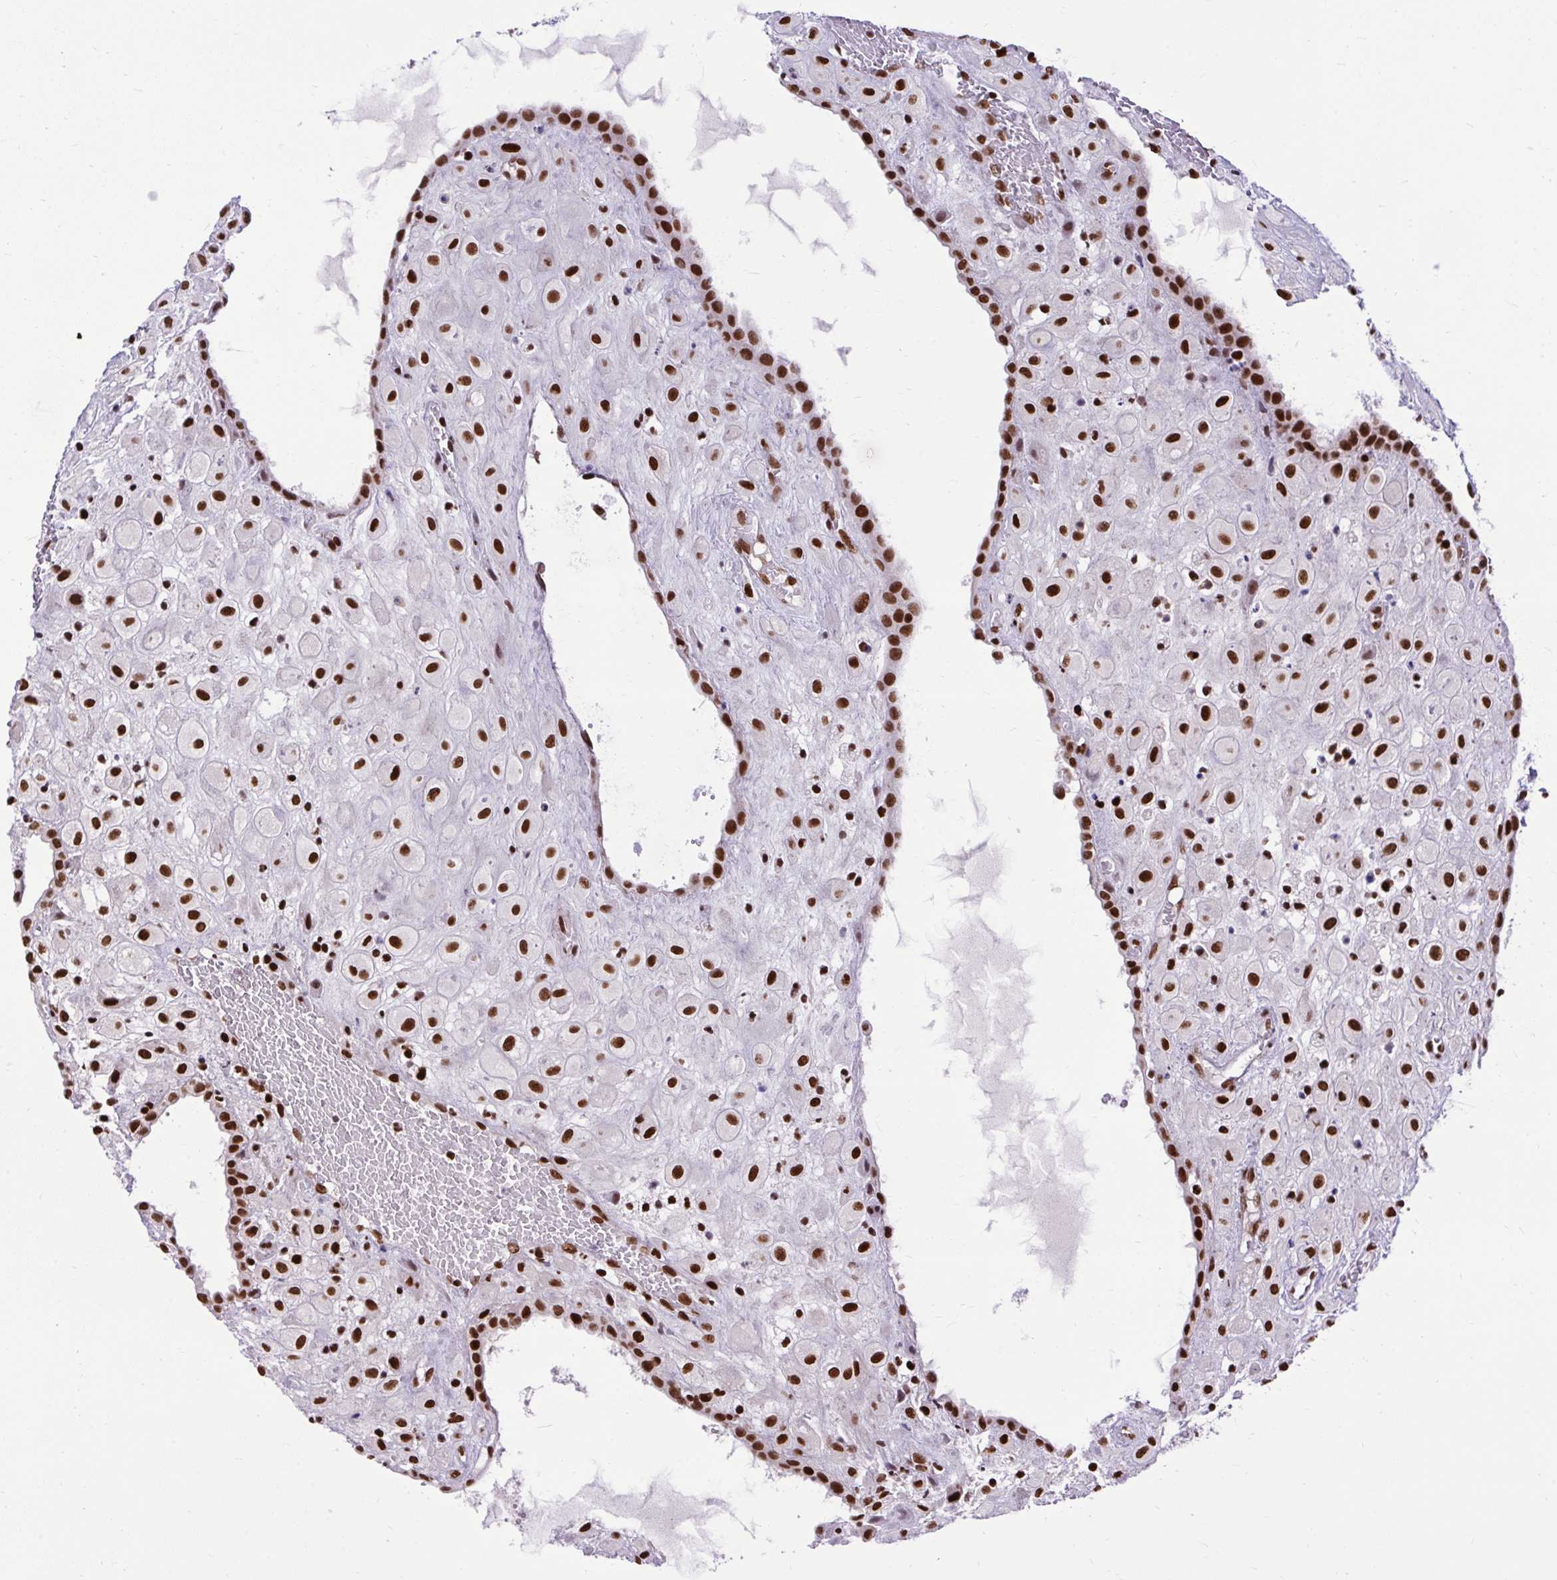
{"staining": {"intensity": "strong", "quantity": ">75%", "location": "nuclear"}, "tissue": "placenta", "cell_type": "Decidual cells", "image_type": "normal", "snomed": [{"axis": "morphology", "description": "Normal tissue, NOS"}, {"axis": "topography", "description": "Placenta"}], "caption": "A high amount of strong nuclear staining is identified in approximately >75% of decidual cells in normal placenta. Immunohistochemistry (ihc) stains the protein in brown and the nuclei are stained blue.", "gene": "CDYL", "patient": {"sex": "female", "age": 24}}